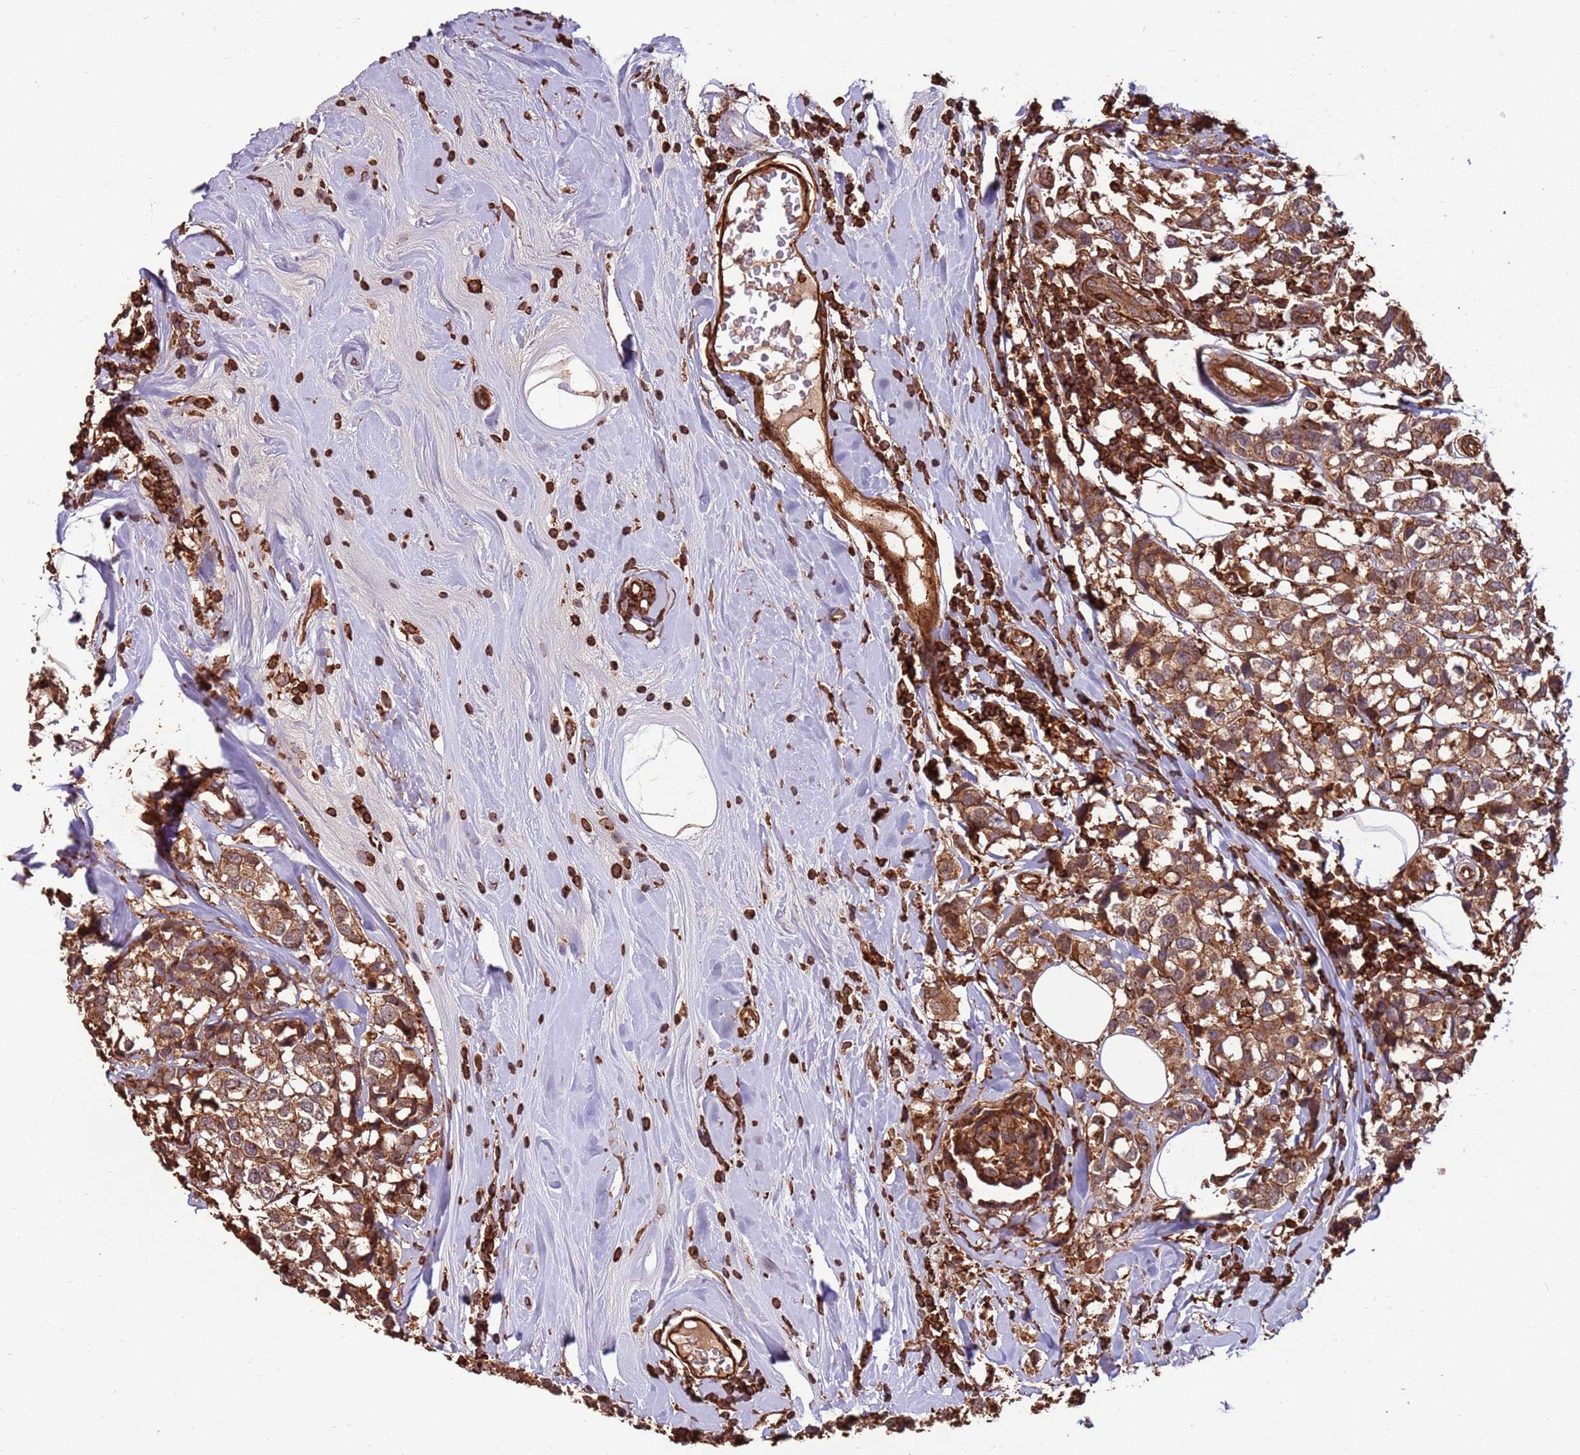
{"staining": {"intensity": "moderate", "quantity": ">75%", "location": "cytoplasmic/membranous"}, "tissue": "breast cancer", "cell_type": "Tumor cells", "image_type": "cancer", "snomed": [{"axis": "morphology", "description": "Lobular carcinoma"}, {"axis": "topography", "description": "Breast"}], "caption": "Human lobular carcinoma (breast) stained with a protein marker demonstrates moderate staining in tumor cells.", "gene": "ACVR2A", "patient": {"sex": "female", "age": 59}}